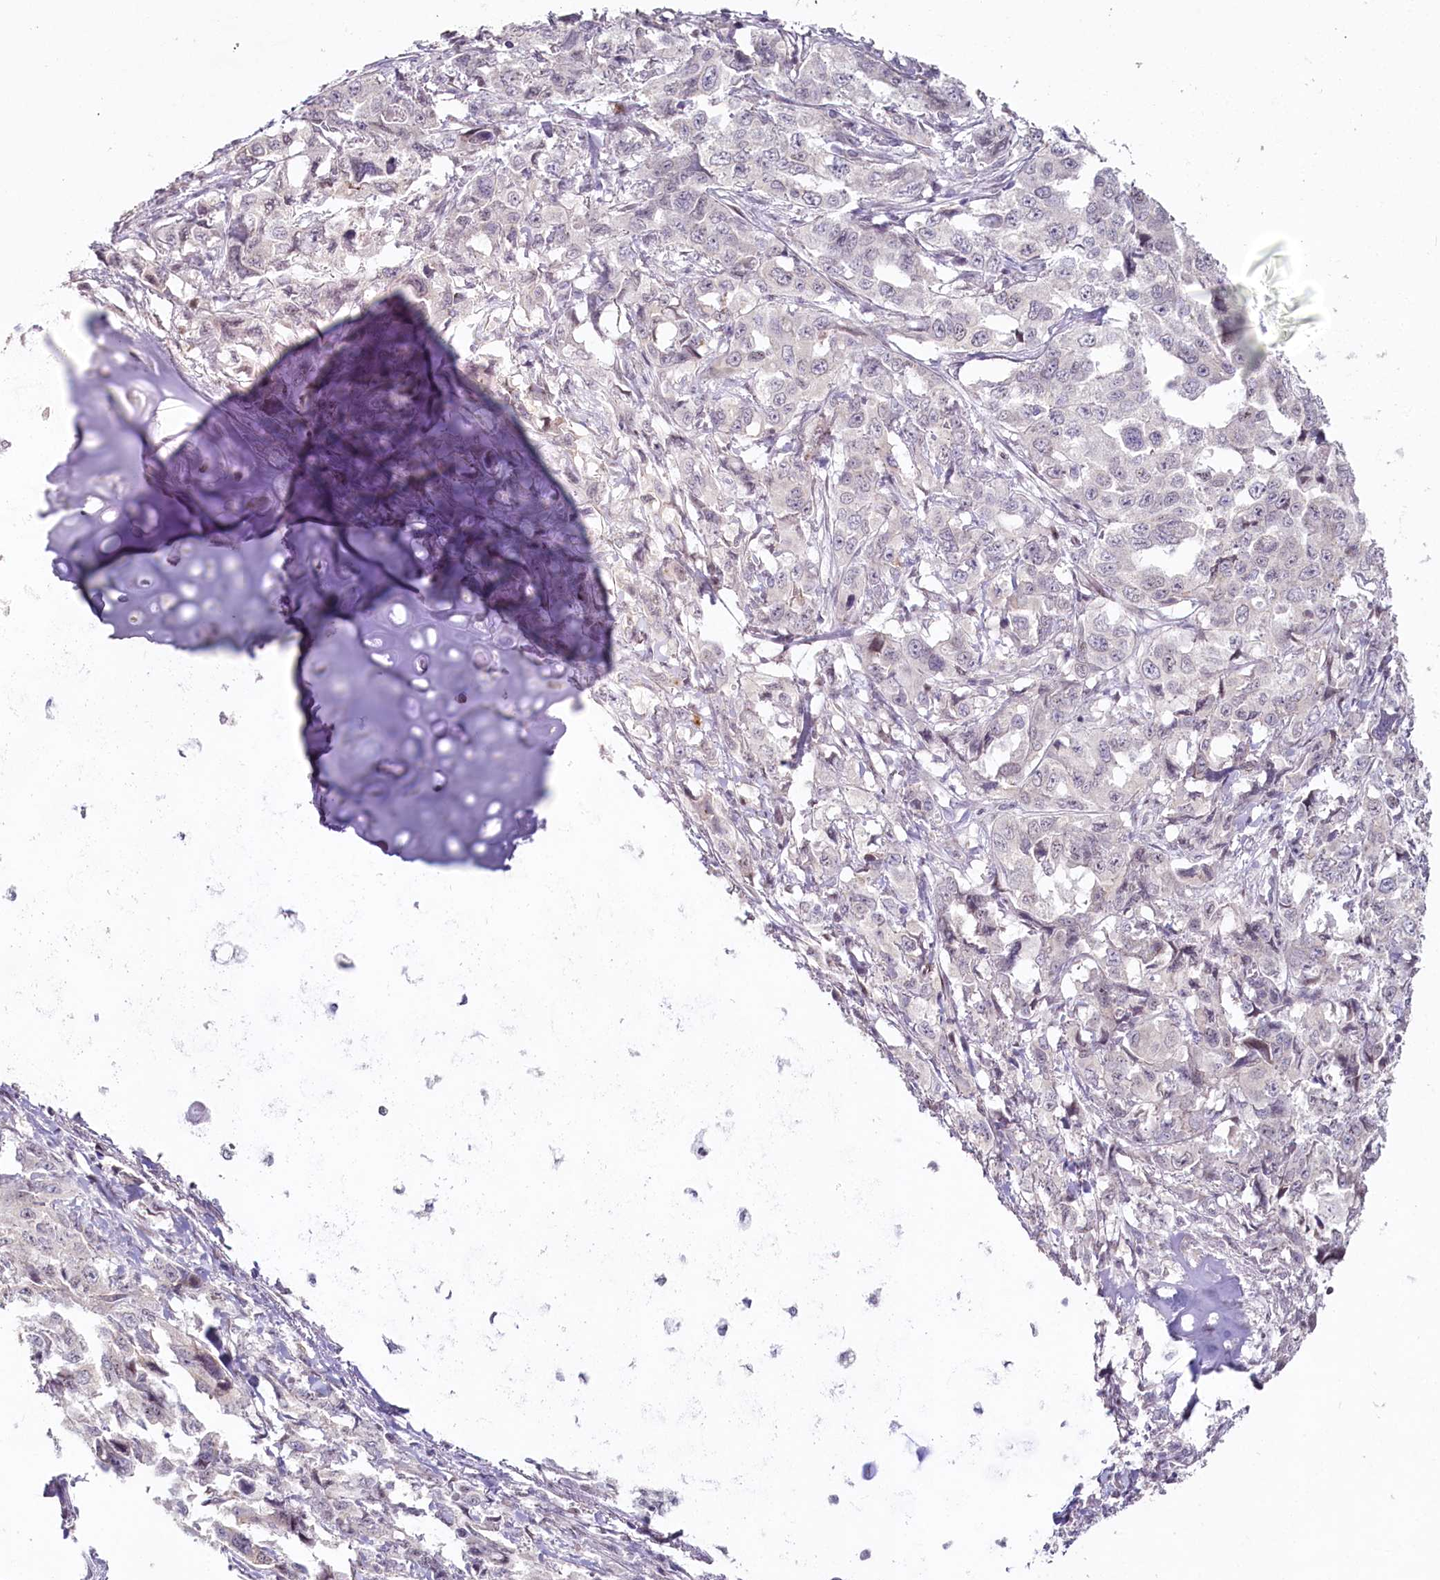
{"staining": {"intensity": "negative", "quantity": "none", "location": "none"}, "tissue": "lung cancer", "cell_type": "Tumor cells", "image_type": "cancer", "snomed": [{"axis": "morphology", "description": "Adenocarcinoma, NOS"}, {"axis": "topography", "description": "Lung"}], "caption": "IHC of lung cancer (adenocarcinoma) reveals no expression in tumor cells.", "gene": "HPD", "patient": {"sex": "female", "age": 51}}